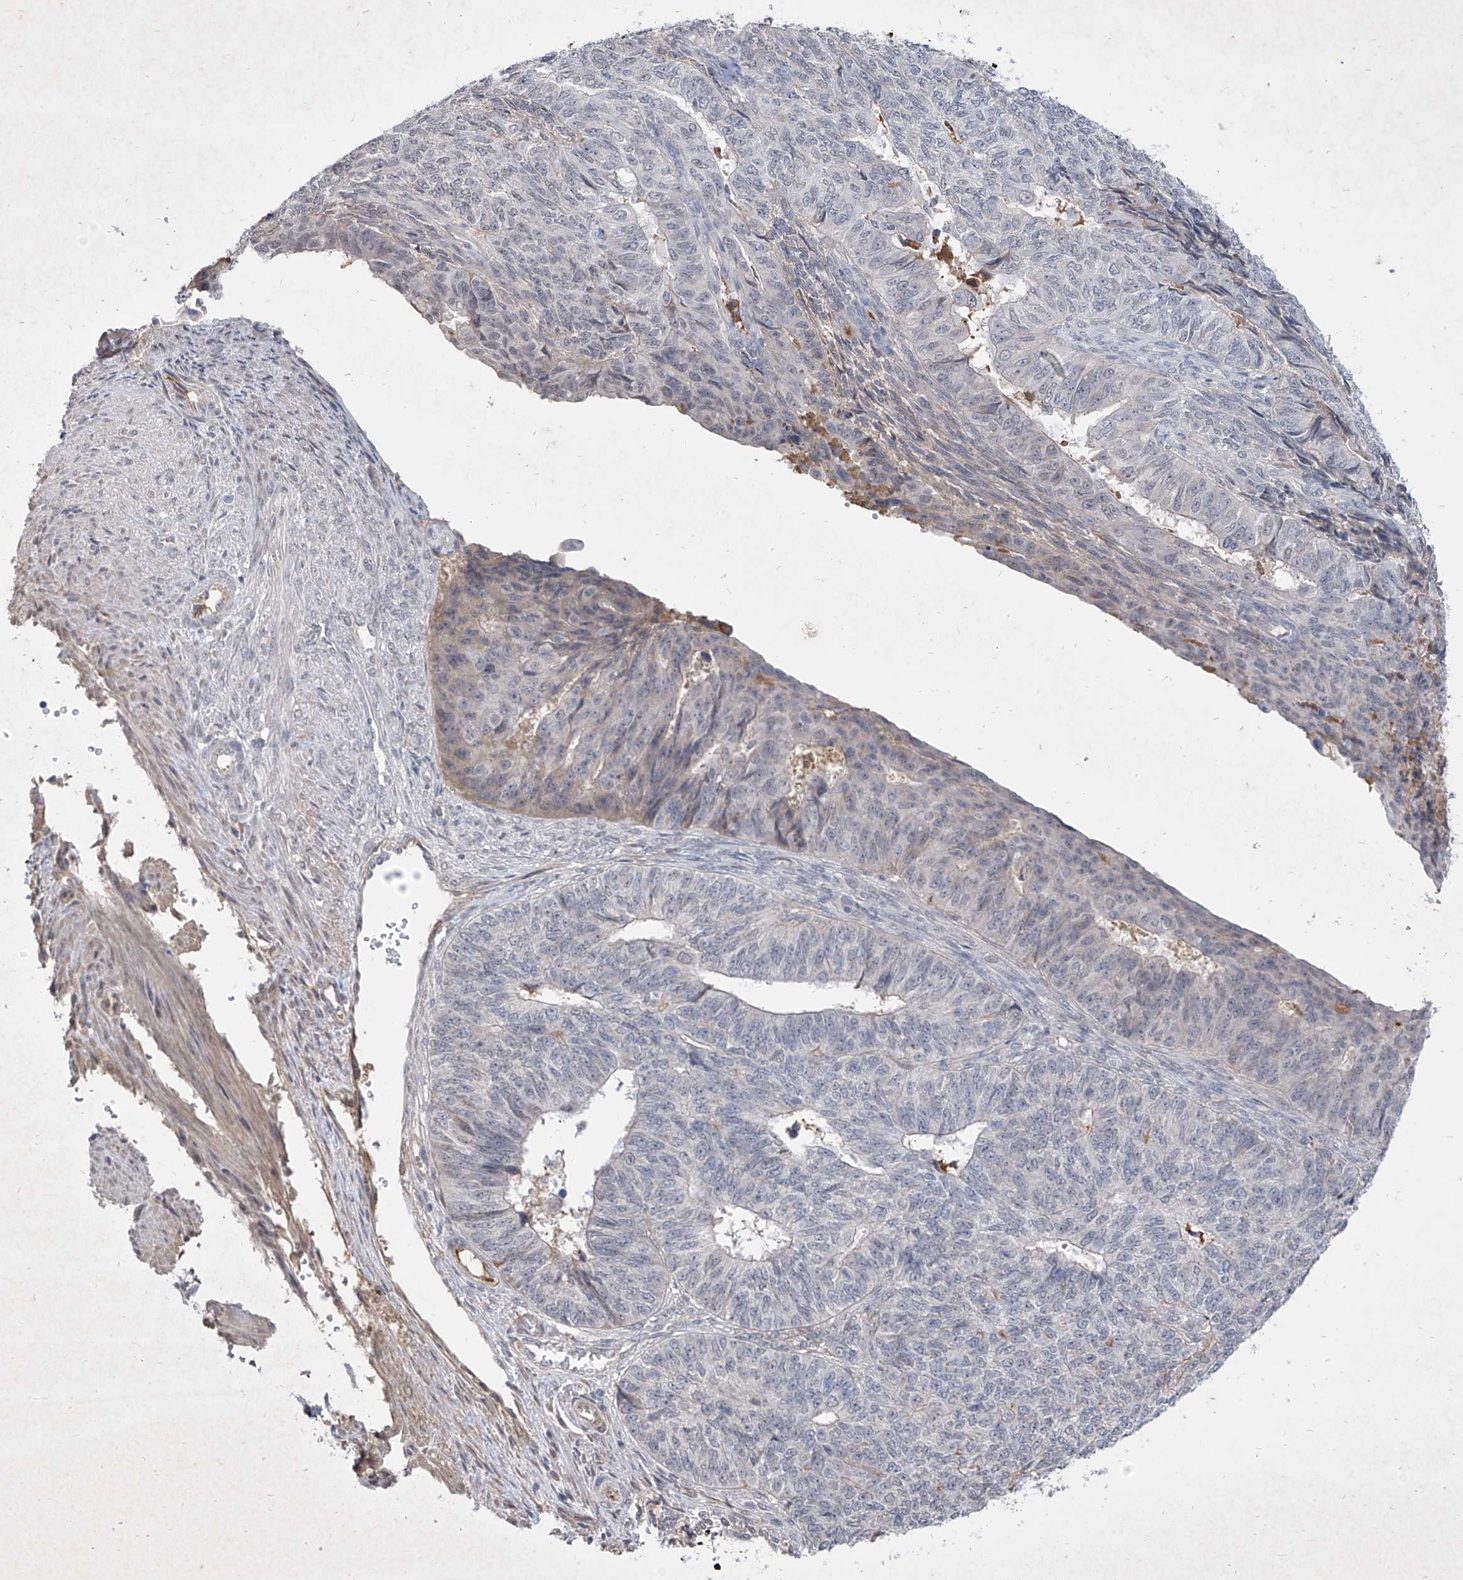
{"staining": {"intensity": "negative", "quantity": "none", "location": "none"}, "tissue": "endometrial cancer", "cell_type": "Tumor cells", "image_type": "cancer", "snomed": [{"axis": "morphology", "description": "Adenocarcinoma, NOS"}, {"axis": "topography", "description": "Endometrium"}], "caption": "The IHC micrograph has no significant expression in tumor cells of endometrial adenocarcinoma tissue.", "gene": "C4A", "patient": {"sex": "female", "age": 32}}